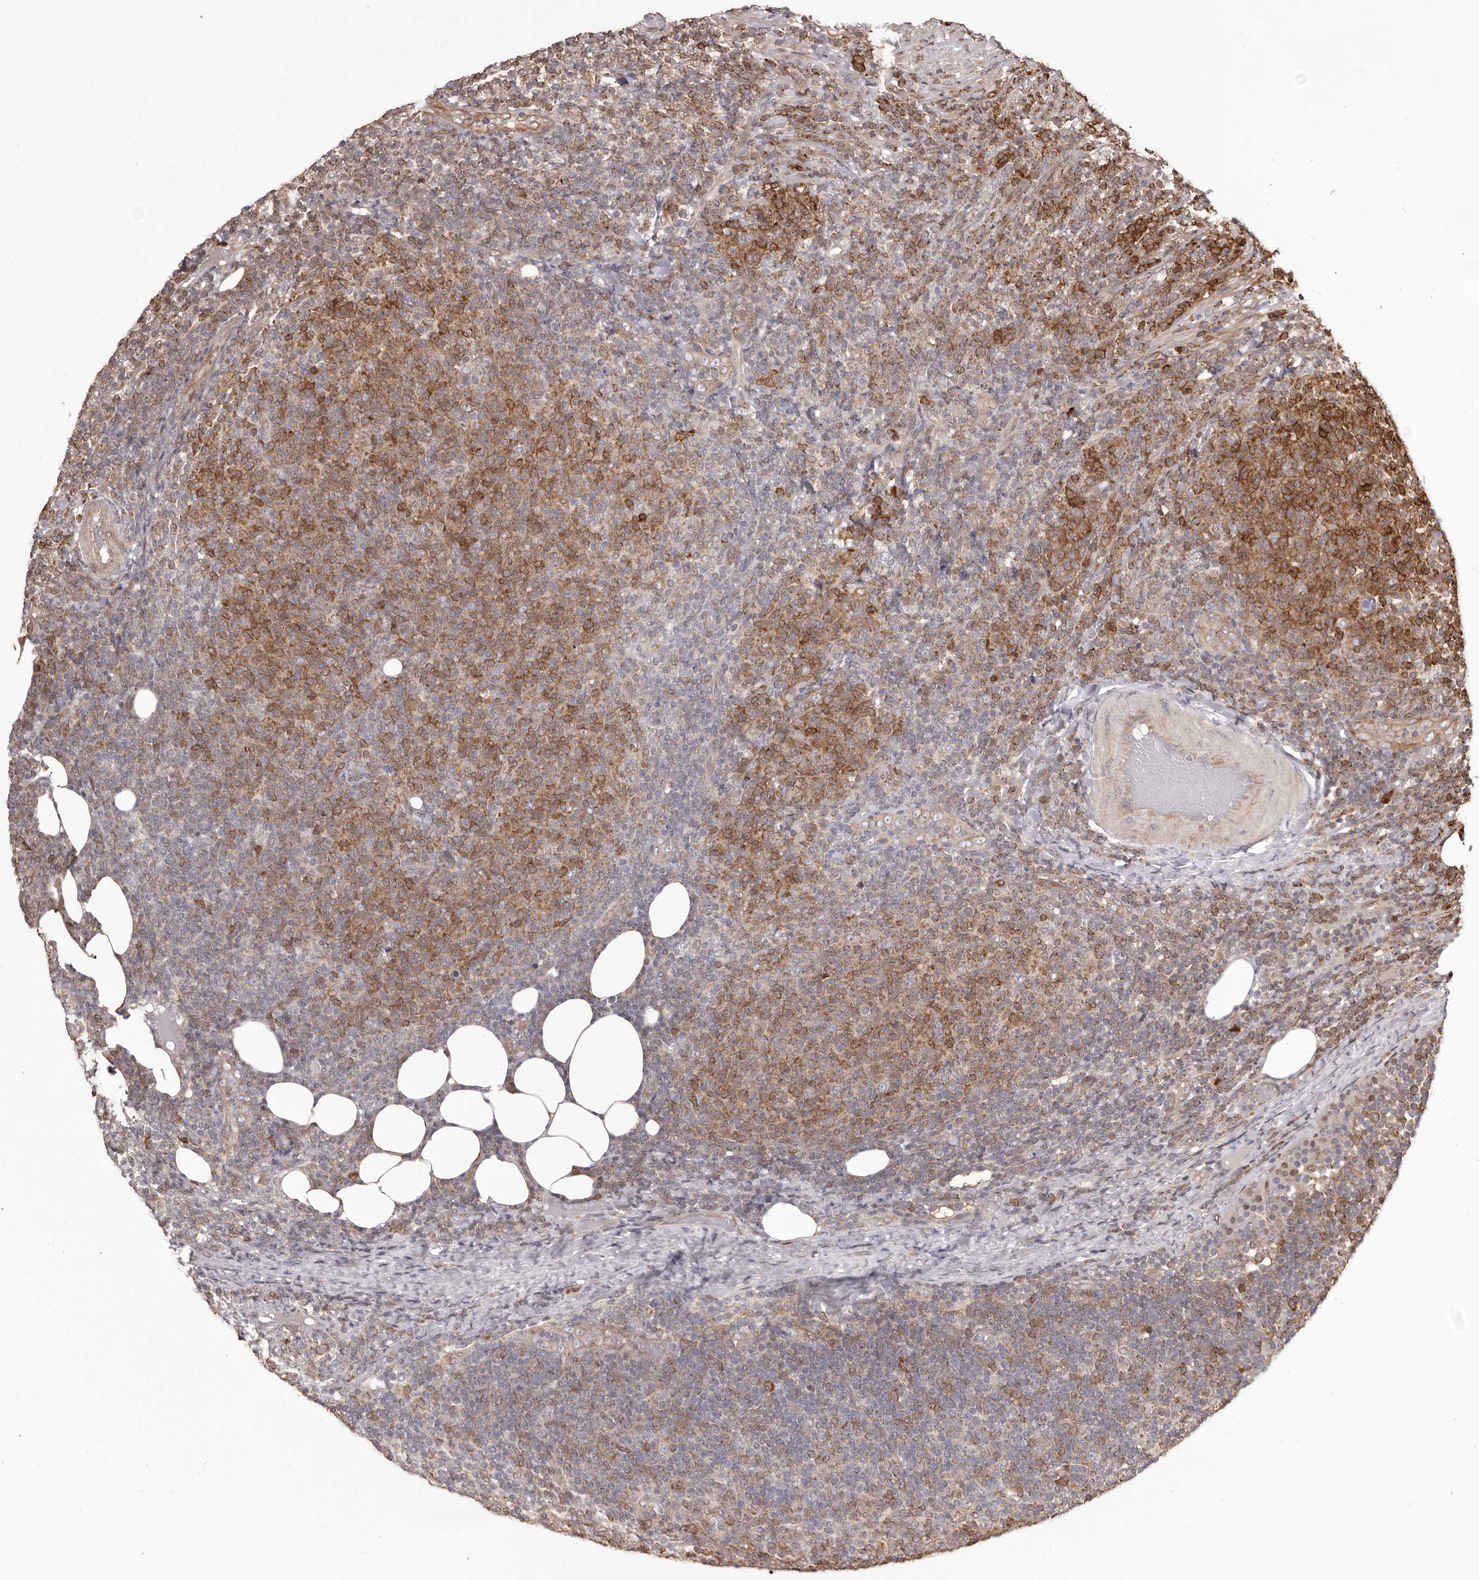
{"staining": {"intensity": "moderate", "quantity": "25%-75%", "location": "cytoplasmic/membranous"}, "tissue": "lymphoma", "cell_type": "Tumor cells", "image_type": "cancer", "snomed": [{"axis": "morphology", "description": "Malignant lymphoma, non-Hodgkin's type, Low grade"}, {"axis": "topography", "description": "Lymph node"}], "caption": "Immunohistochemistry of human lymphoma reveals medium levels of moderate cytoplasmic/membranous staining in approximately 25%-75% of tumor cells. (Stains: DAB (3,3'-diaminobenzidine) in brown, nuclei in blue, Microscopy: brightfield microscopy at high magnification).", "gene": "GFOD1", "patient": {"sex": "male", "age": 66}}